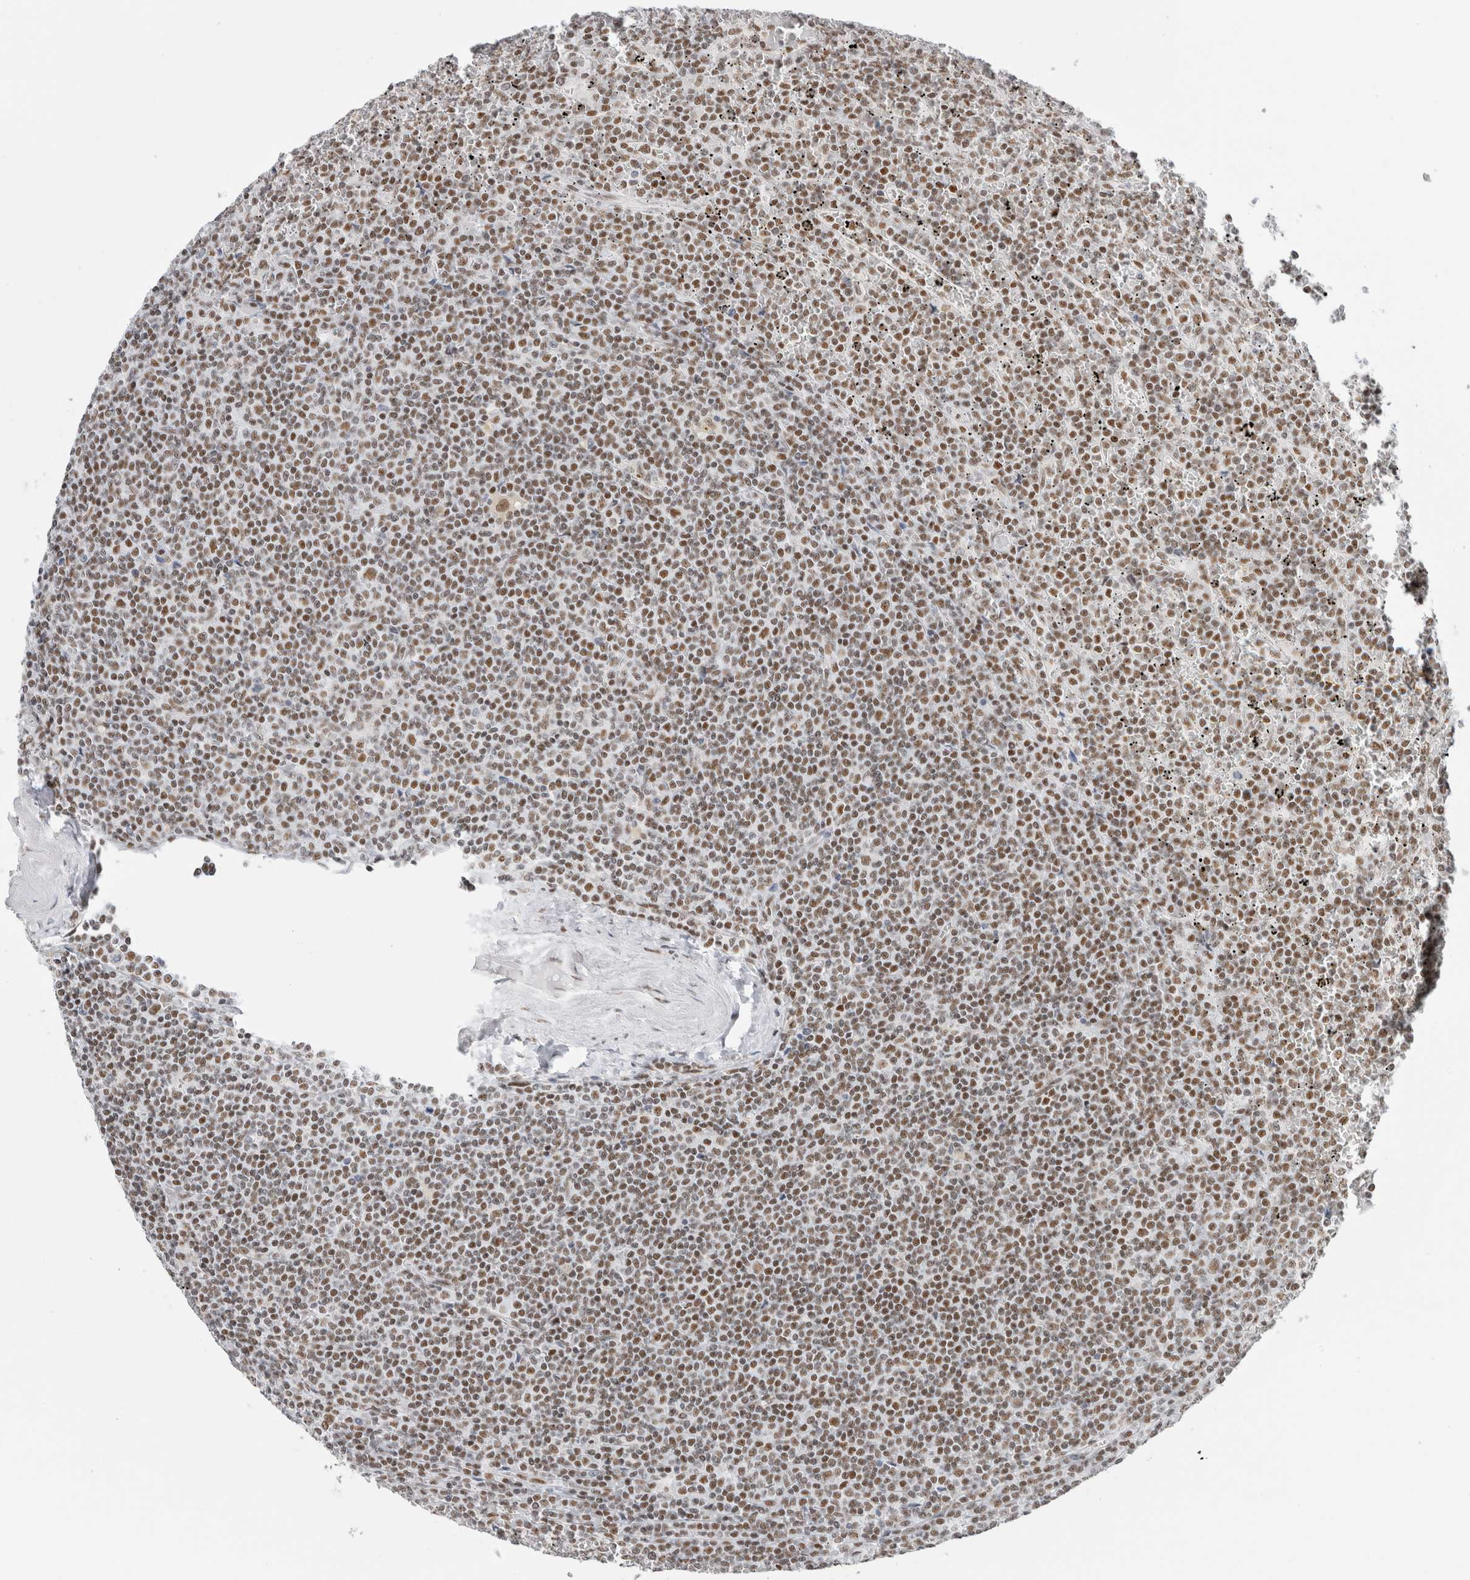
{"staining": {"intensity": "moderate", "quantity": ">75%", "location": "nuclear"}, "tissue": "lymphoma", "cell_type": "Tumor cells", "image_type": "cancer", "snomed": [{"axis": "morphology", "description": "Malignant lymphoma, non-Hodgkin's type, Low grade"}, {"axis": "topography", "description": "Spleen"}], "caption": "This histopathology image demonstrates IHC staining of human lymphoma, with medium moderate nuclear positivity in approximately >75% of tumor cells.", "gene": "COPS7A", "patient": {"sex": "female", "age": 19}}